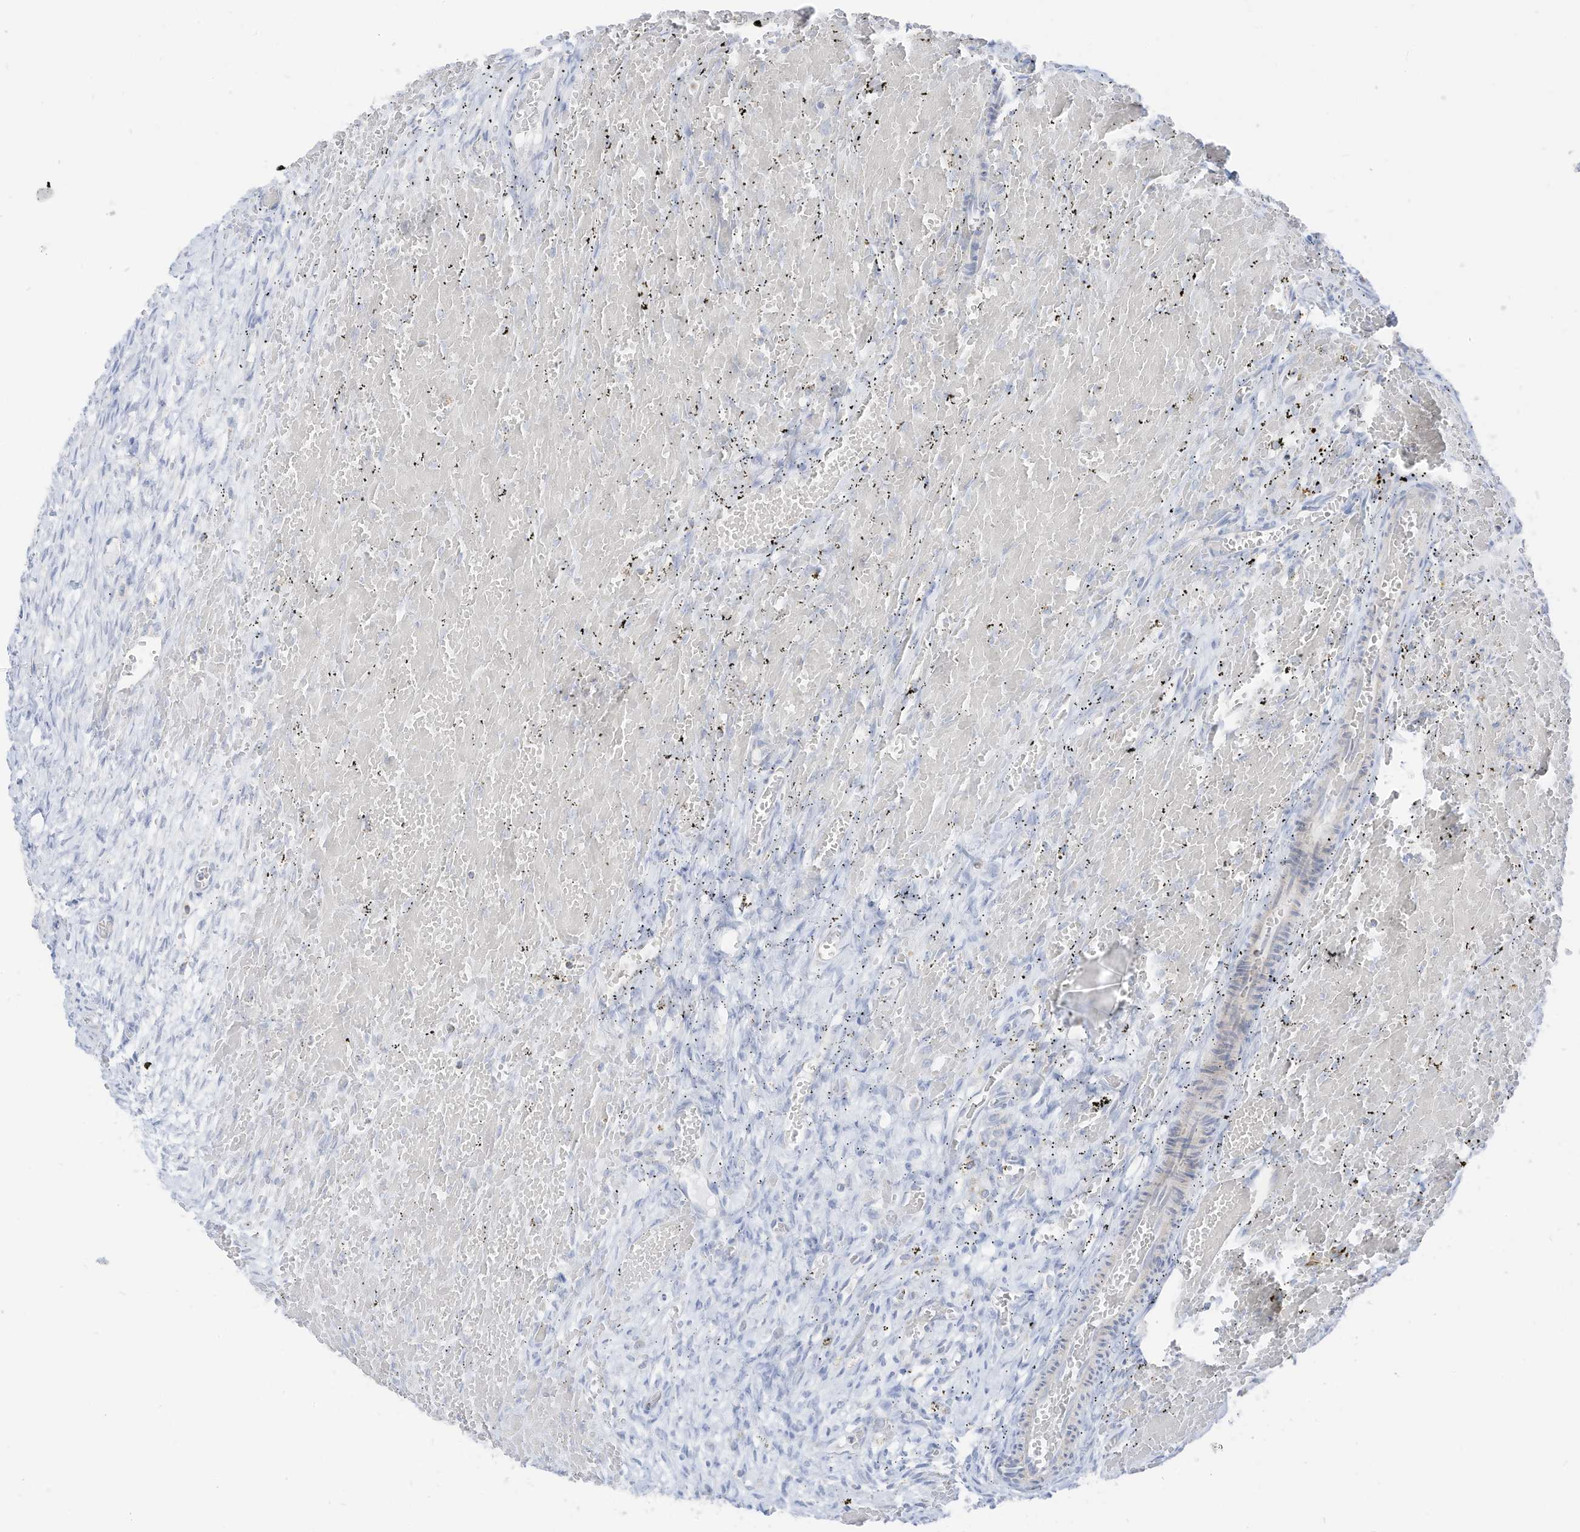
{"staining": {"intensity": "negative", "quantity": "none", "location": "none"}, "tissue": "ovary", "cell_type": "Ovarian stroma cells", "image_type": "normal", "snomed": [{"axis": "morphology", "description": "Adenocarcinoma, NOS"}, {"axis": "topography", "description": "Endometrium"}], "caption": "An image of ovary stained for a protein exhibits no brown staining in ovarian stroma cells.", "gene": "ETHE1", "patient": {"sex": "female", "age": 32}}